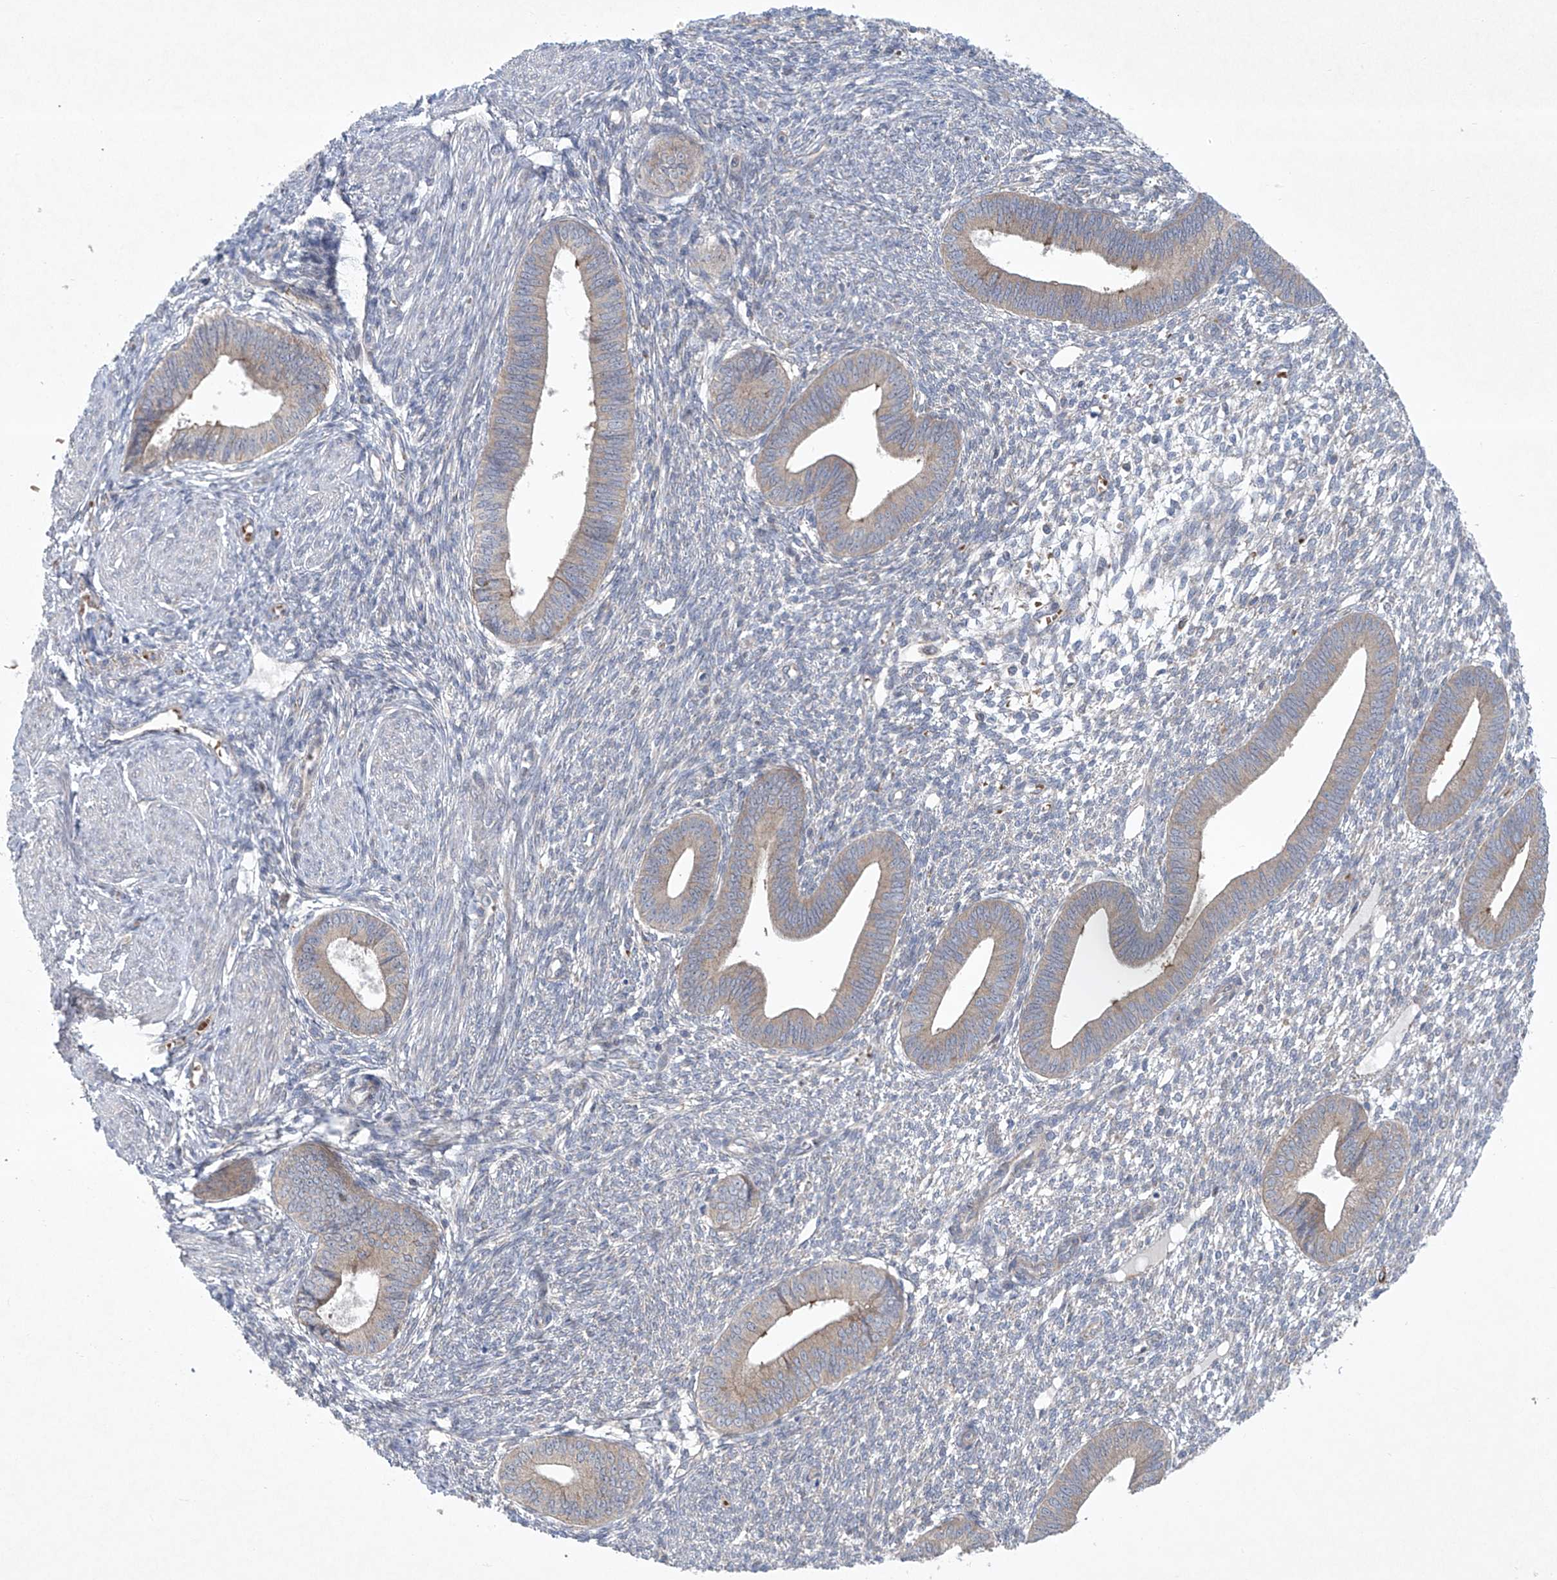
{"staining": {"intensity": "negative", "quantity": "none", "location": "none"}, "tissue": "endometrium", "cell_type": "Cells in endometrial stroma", "image_type": "normal", "snomed": [{"axis": "morphology", "description": "Normal tissue, NOS"}, {"axis": "topography", "description": "Endometrium"}], "caption": "Endometrium stained for a protein using immunohistochemistry (IHC) exhibits no staining cells in endometrial stroma.", "gene": "TJAP1", "patient": {"sex": "female", "age": 46}}